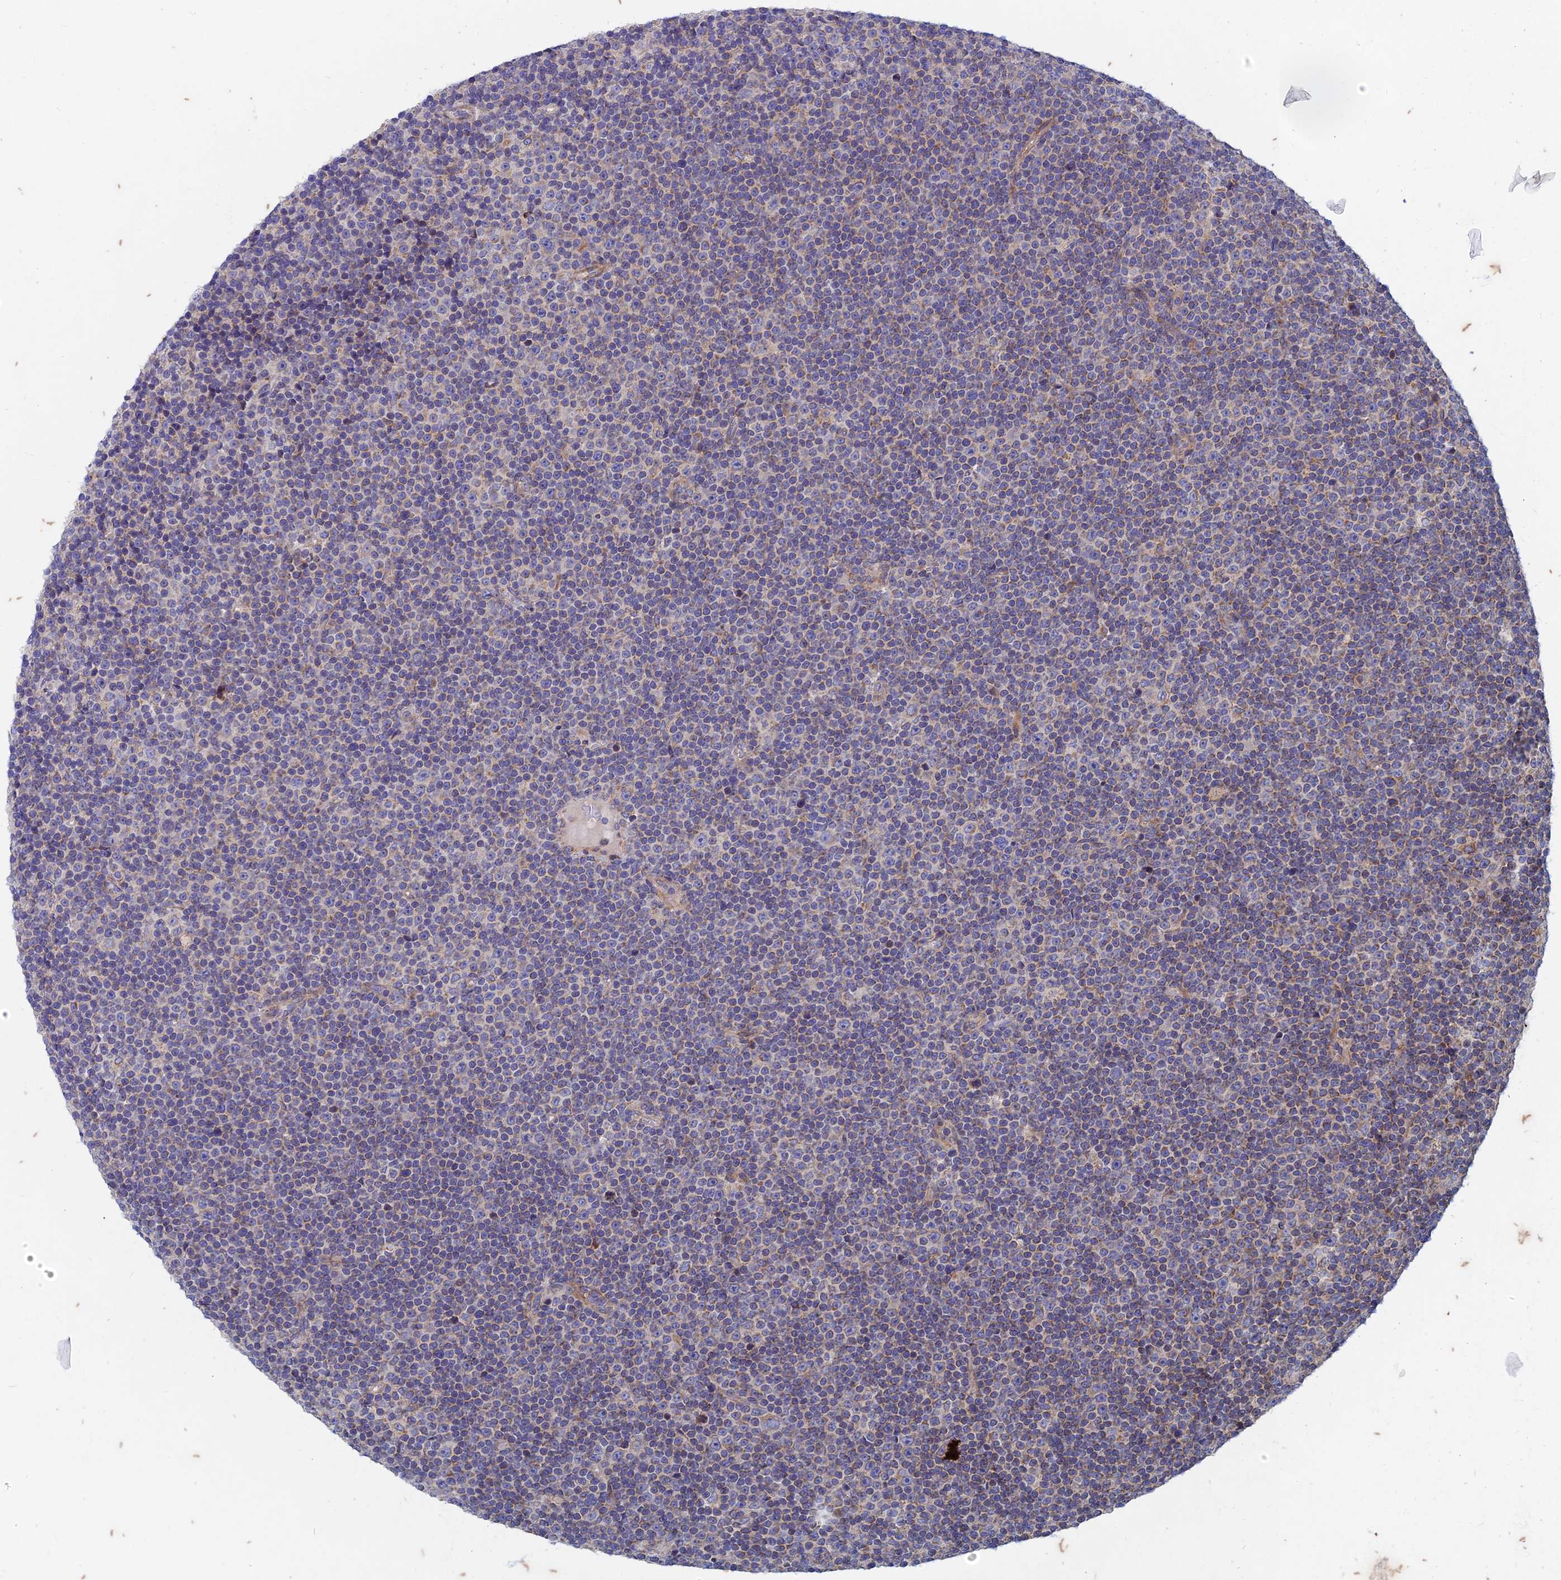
{"staining": {"intensity": "negative", "quantity": "none", "location": "none"}, "tissue": "lymphoma", "cell_type": "Tumor cells", "image_type": "cancer", "snomed": [{"axis": "morphology", "description": "Malignant lymphoma, non-Hodgkin's type, Low grade"}, {"axis": "topography", "description": "Lymph node"}], "caption": "Human low-grade malignant lymphoma, non-Hodgkin's type stained for a protein using immunohistochemistry demonstrates no staining in tumor cells.", "gene": "AP4S1", "patient": {"sex": "female", "age": 67}}